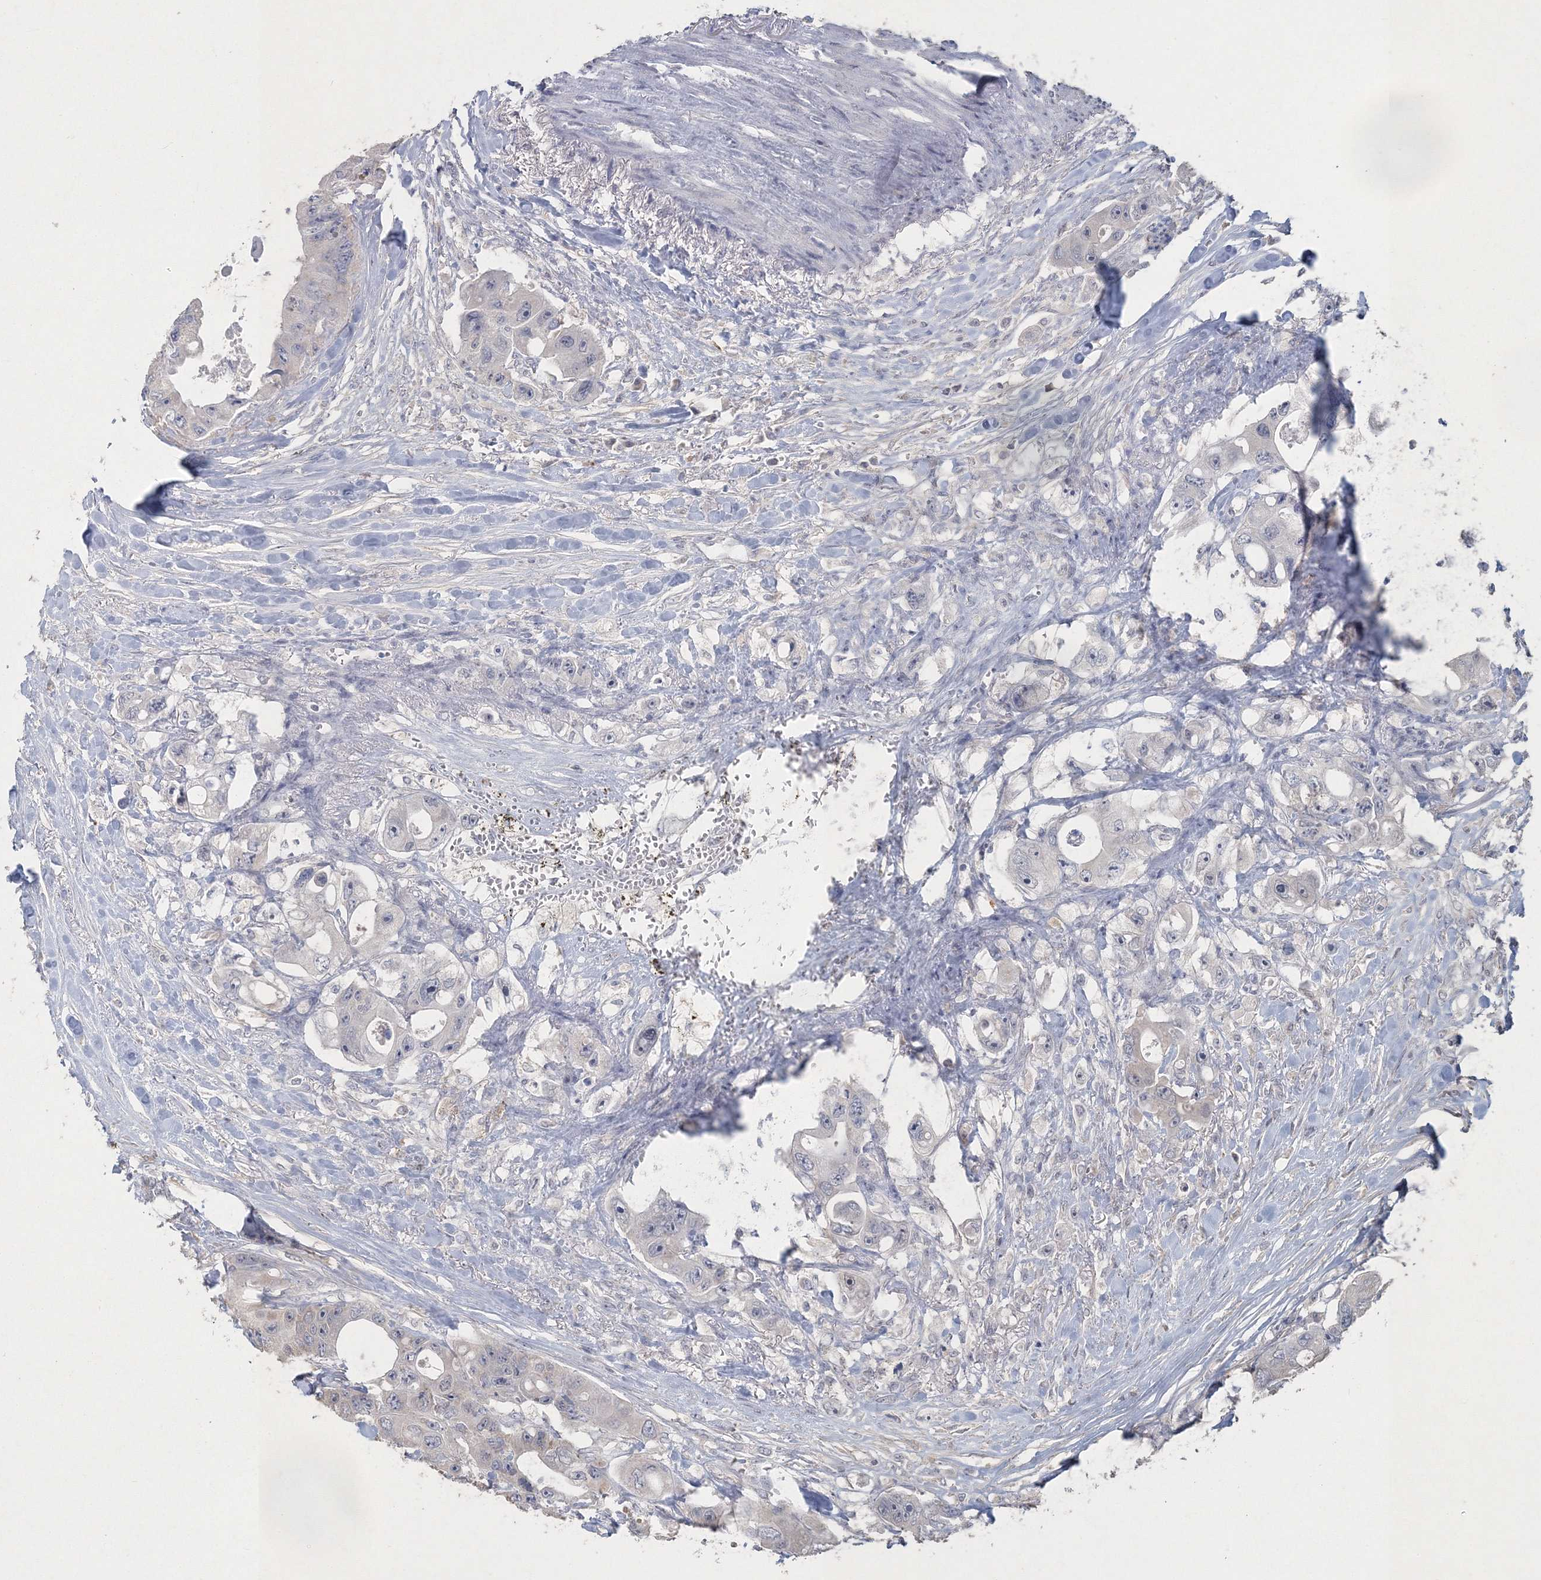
{"staining": {"intensity": "negative", "quantity": "none", "location": "none"}, "tissue": "colorectal cancer", "cell_type": "Tumor cells", "image_type": "cancer", "snomed": [{"axis": "morphology", "description": "Adenocarcinoma, NOS"}, {"axis": "topography", "description": "Colon"}], "caption": "Histopathology image shows no protein expression in tumor cells of adenocarcinoma (colorectal) tissue.", "gene": "UIMC1", "patient": {"sex": "female", "age": 46}}